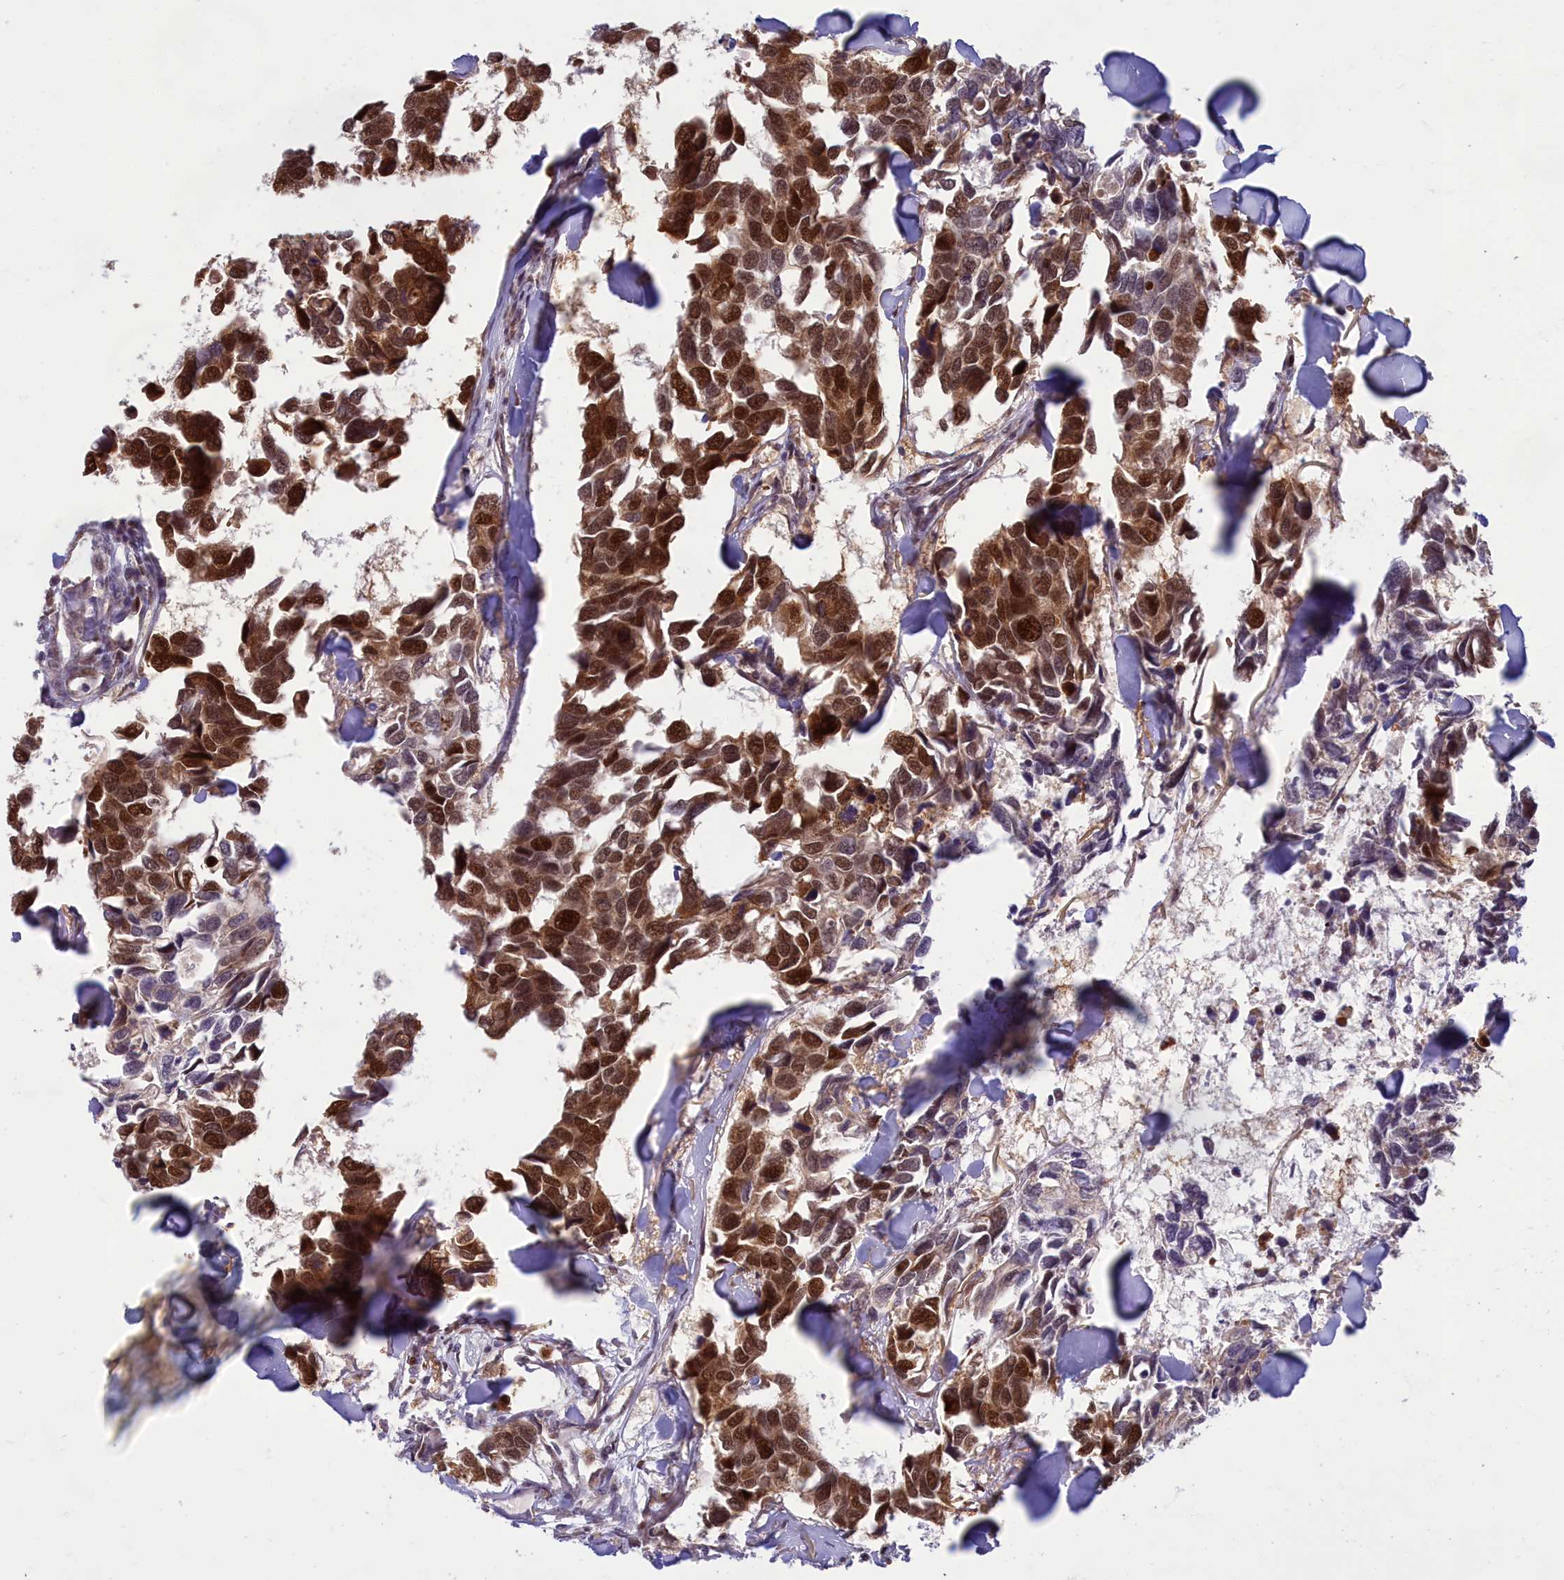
{"staining": {"intensity": "strong", "quantity": ">75%", "location": "cytoplasmic/membranous,nuclear"}, "tissue": "breast cancer", "cell_type": "Tumor cells", "image_type": "cancer", "snomed": [{"axis": "morphology", "description": "Duct carcinoma"}, {"axis": "topography", "description": "Breast"}], "caption": "DAB (3,3'-diaminobenzidine) immunohistochemical staining of human infiltrating ductal carcinoma (breast) exhibits strong cytoplasmic/membranous and nuclear protein positivity in about >75% of tumor cells.", "gene": "EARS2", "patient": {"sex": "female", "age": 83}}